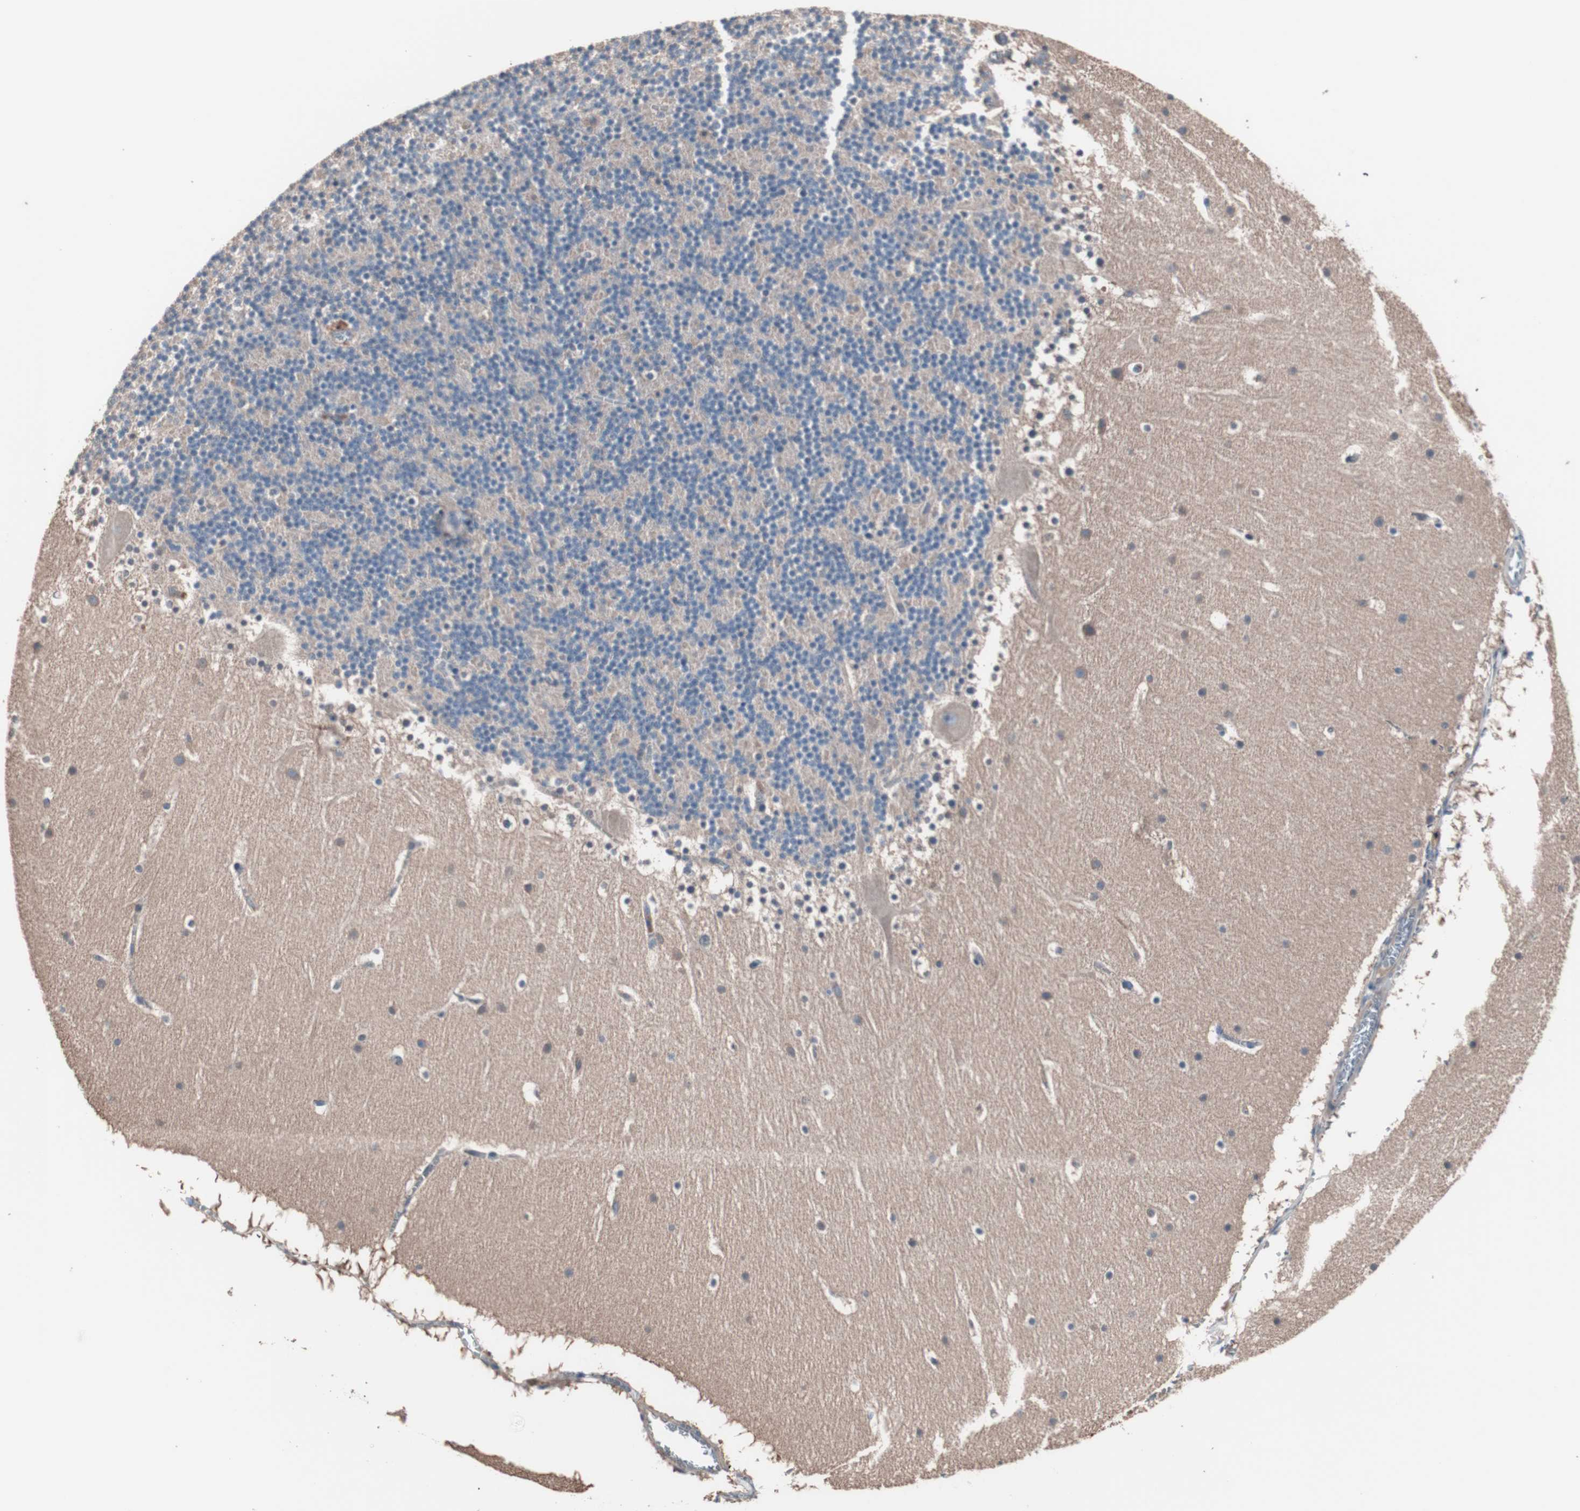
{"staining": {"intensity": "weak", "quantity": "<25%", "location": "cytoplasmic/membranous"}, "tissue": "cerebellum", "cell_type": "Cells in granular layer", "image_type": "normal", "snomed": [{"axis": "morphology", "description": "Normal tissue, NOS"}, {"axis": "topography", "description": "Cerebellum"}], "caption": "The micrograph exhibits no significant expression in cells in granular layer of cerebellum.", "gene": "ATG7", "patient": {"sex": "male", "age": 45}}